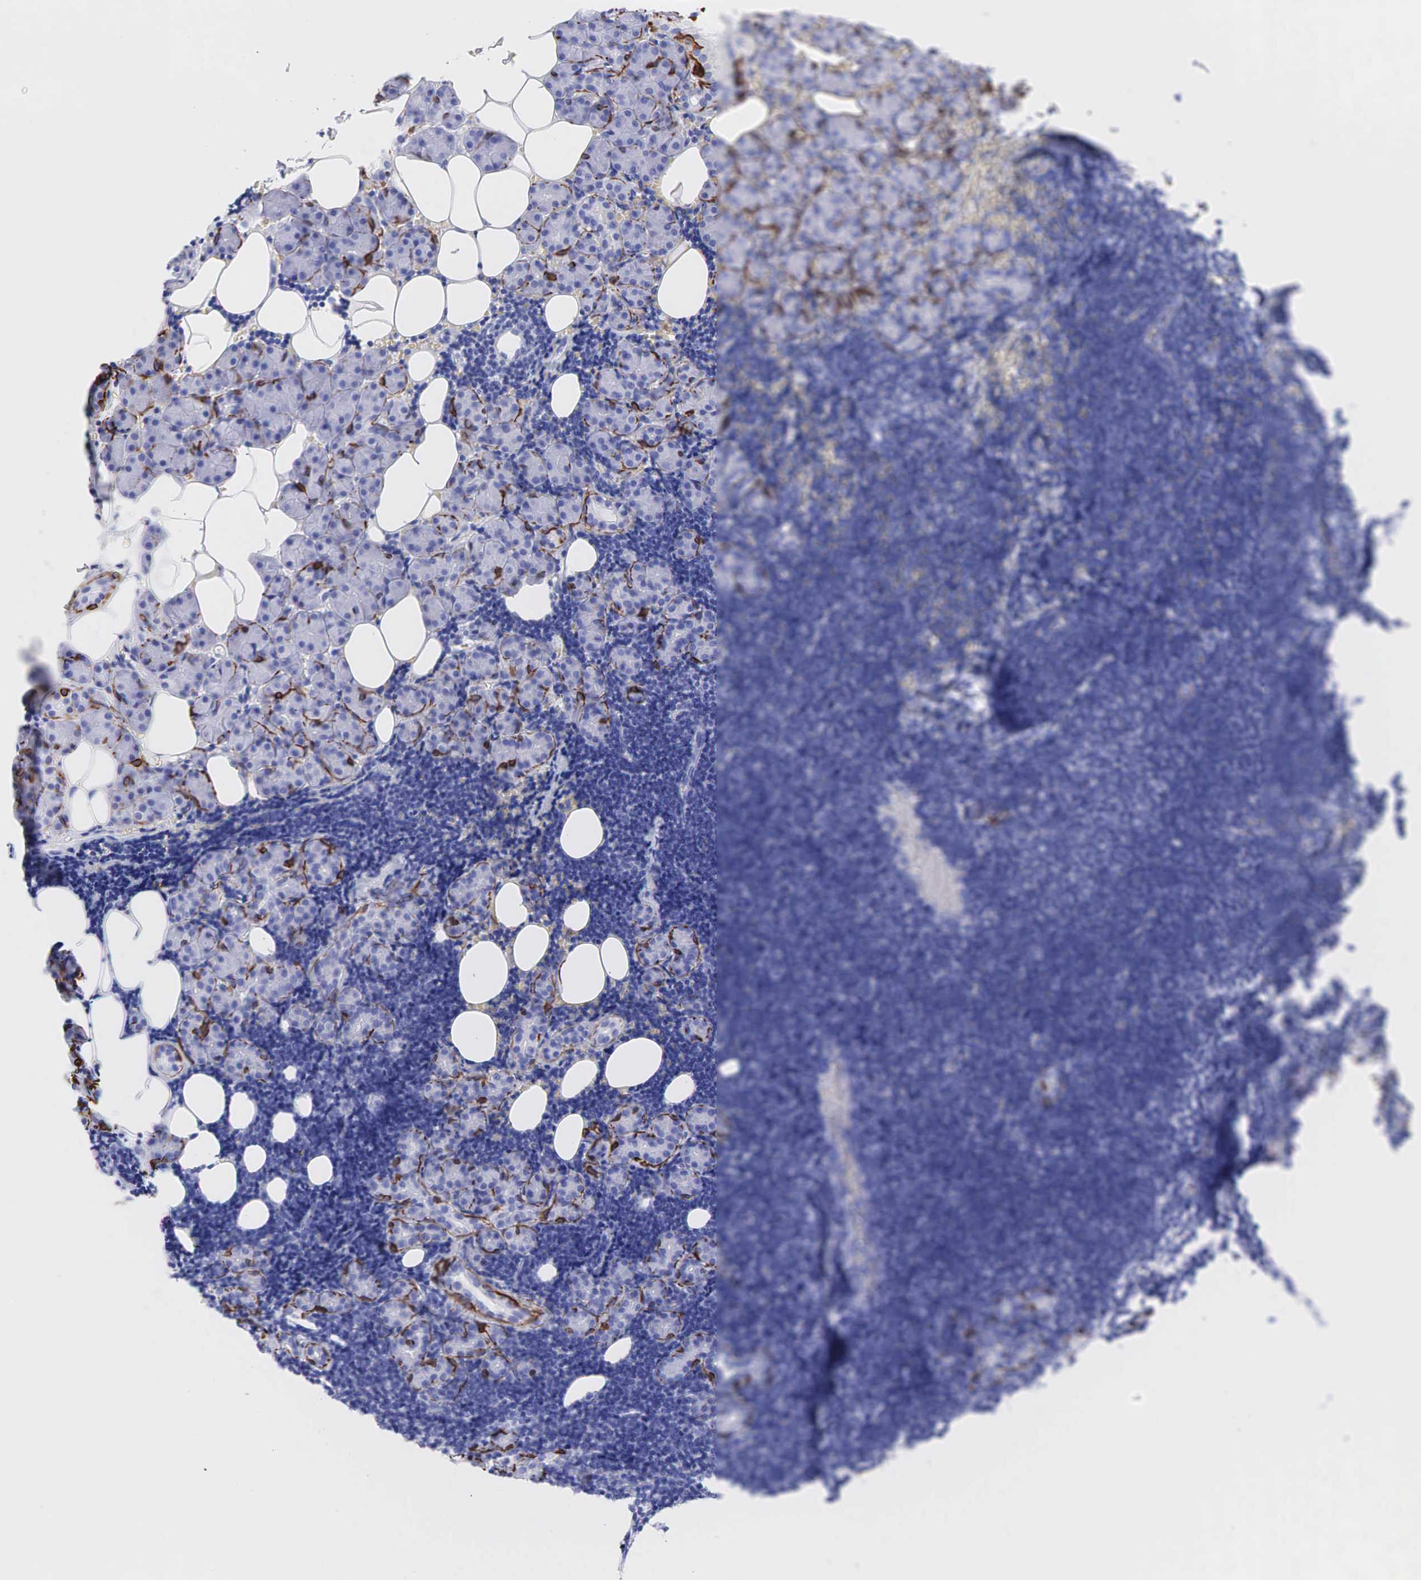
{"staining": {"intensity": "negative", "quantity": "none", "location": "none"}, "tissue": "lymphoma", "cell_type": "Tumor cells", "image_type": "cancer", "snomed": [{"axis": "morphology", "description": "Malignant lymphoma, non-Hodgkin's type, Low grade"}, {"axis": "topography", "description": "Lymph node"}], "caption": "Tumor cells are negative for brown protein staining in malignant lymphoma, non-Hodgkin's type (low-grade). The staining is performed using DAB brown chromogen with nuclei counter-stained in using hematoxylin.", "gene": "KRT14", "patient": {"sex": "male", "age": 57}}